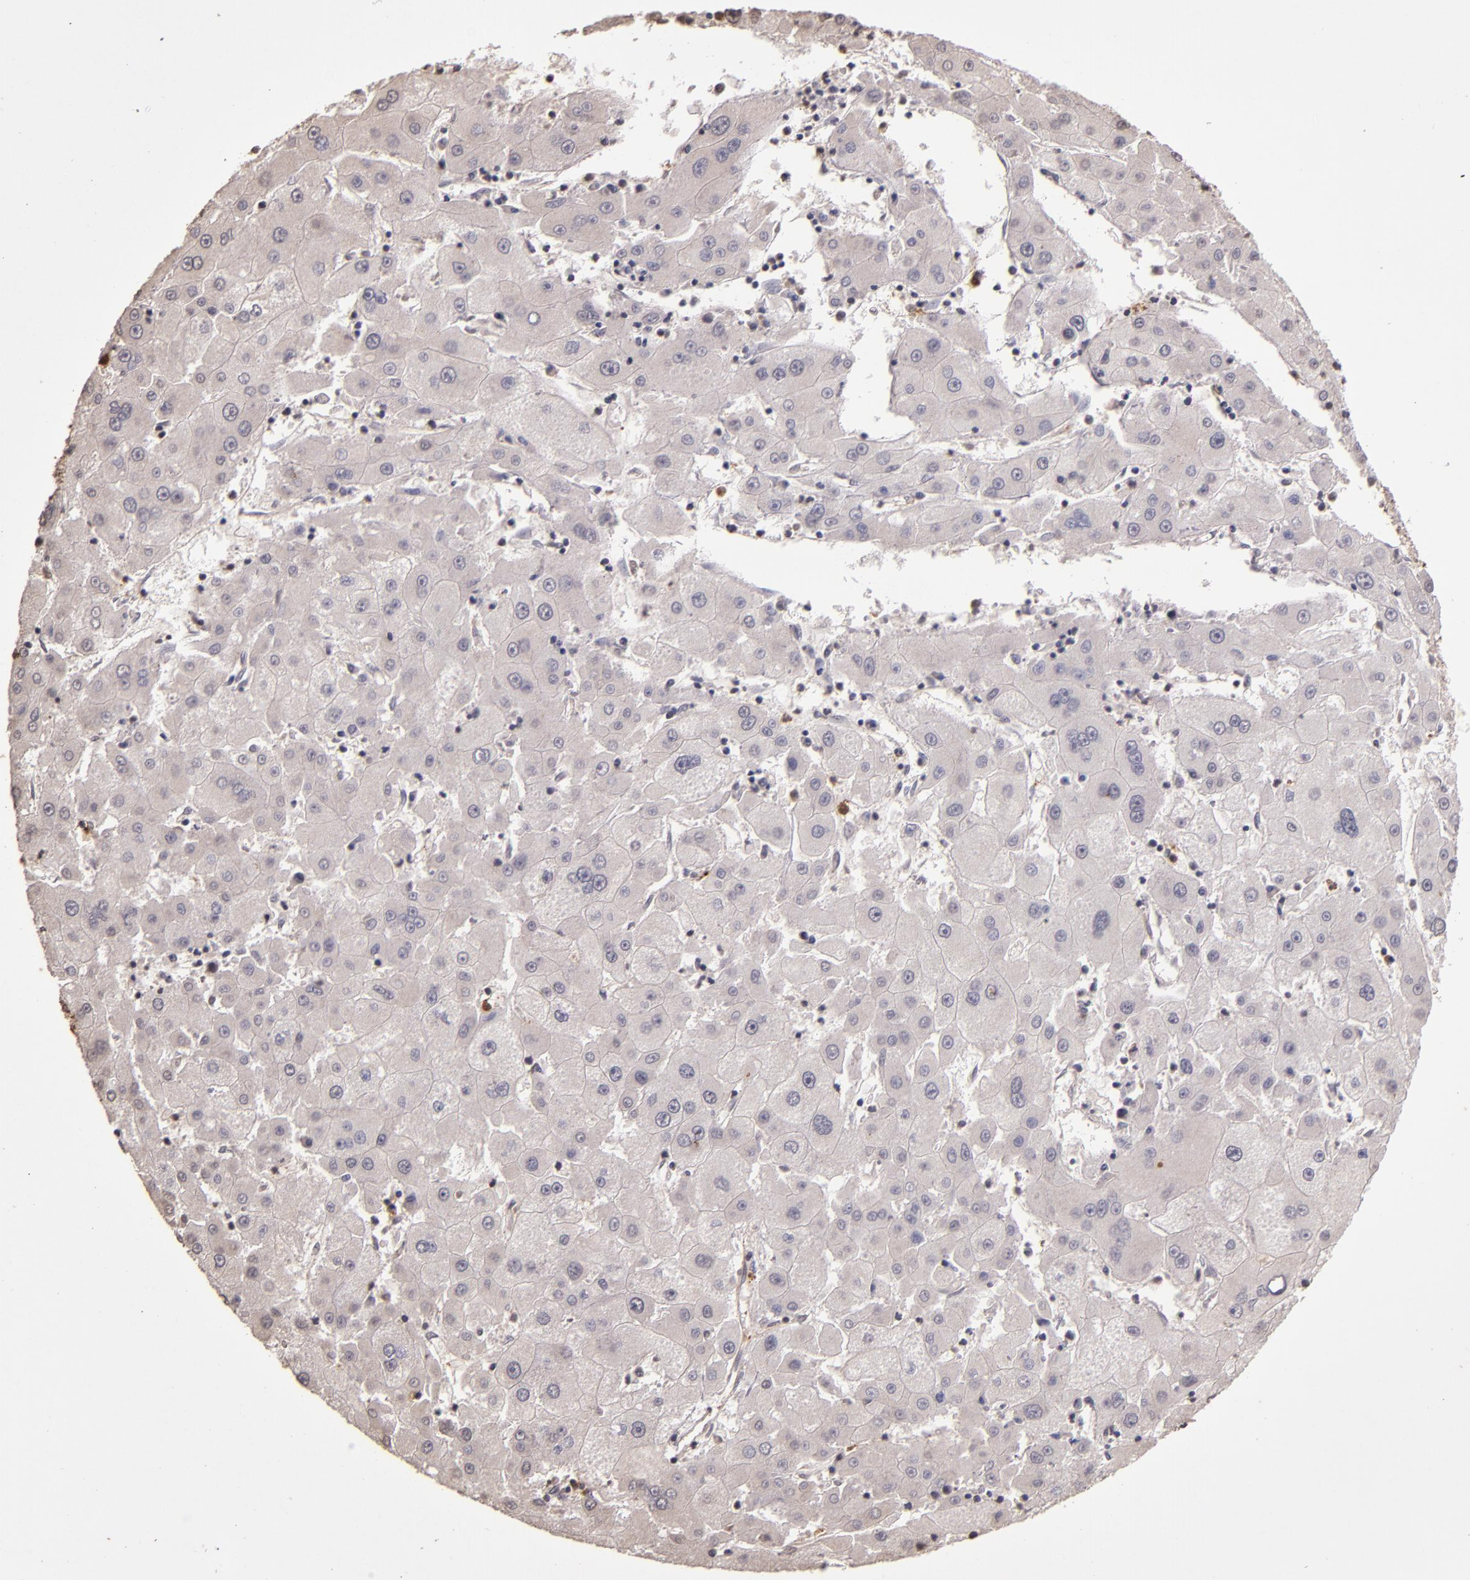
{"staining": {"intensity": "negative", "quantity": "none", "location": "none"}, "tissue": "liver cancer", "cell_type": "Tumor cells", "image_type": "cancer", "snomed": [{"axis": "morphology", "description": "Carcinoma, Hepatocellular, NOS"}, {"axis": "topography", "description": "Liver"}], "caption": "This is a photomicrograph of IHC staining of liver cancer, which shows no expression in tumor cells. (DAB (3,3'-diaminobenzidine) immunohistochemistry (IHC), high magnification).", "gene": "SLC2A3", "patient": {"sex": "male", "age": 72}}